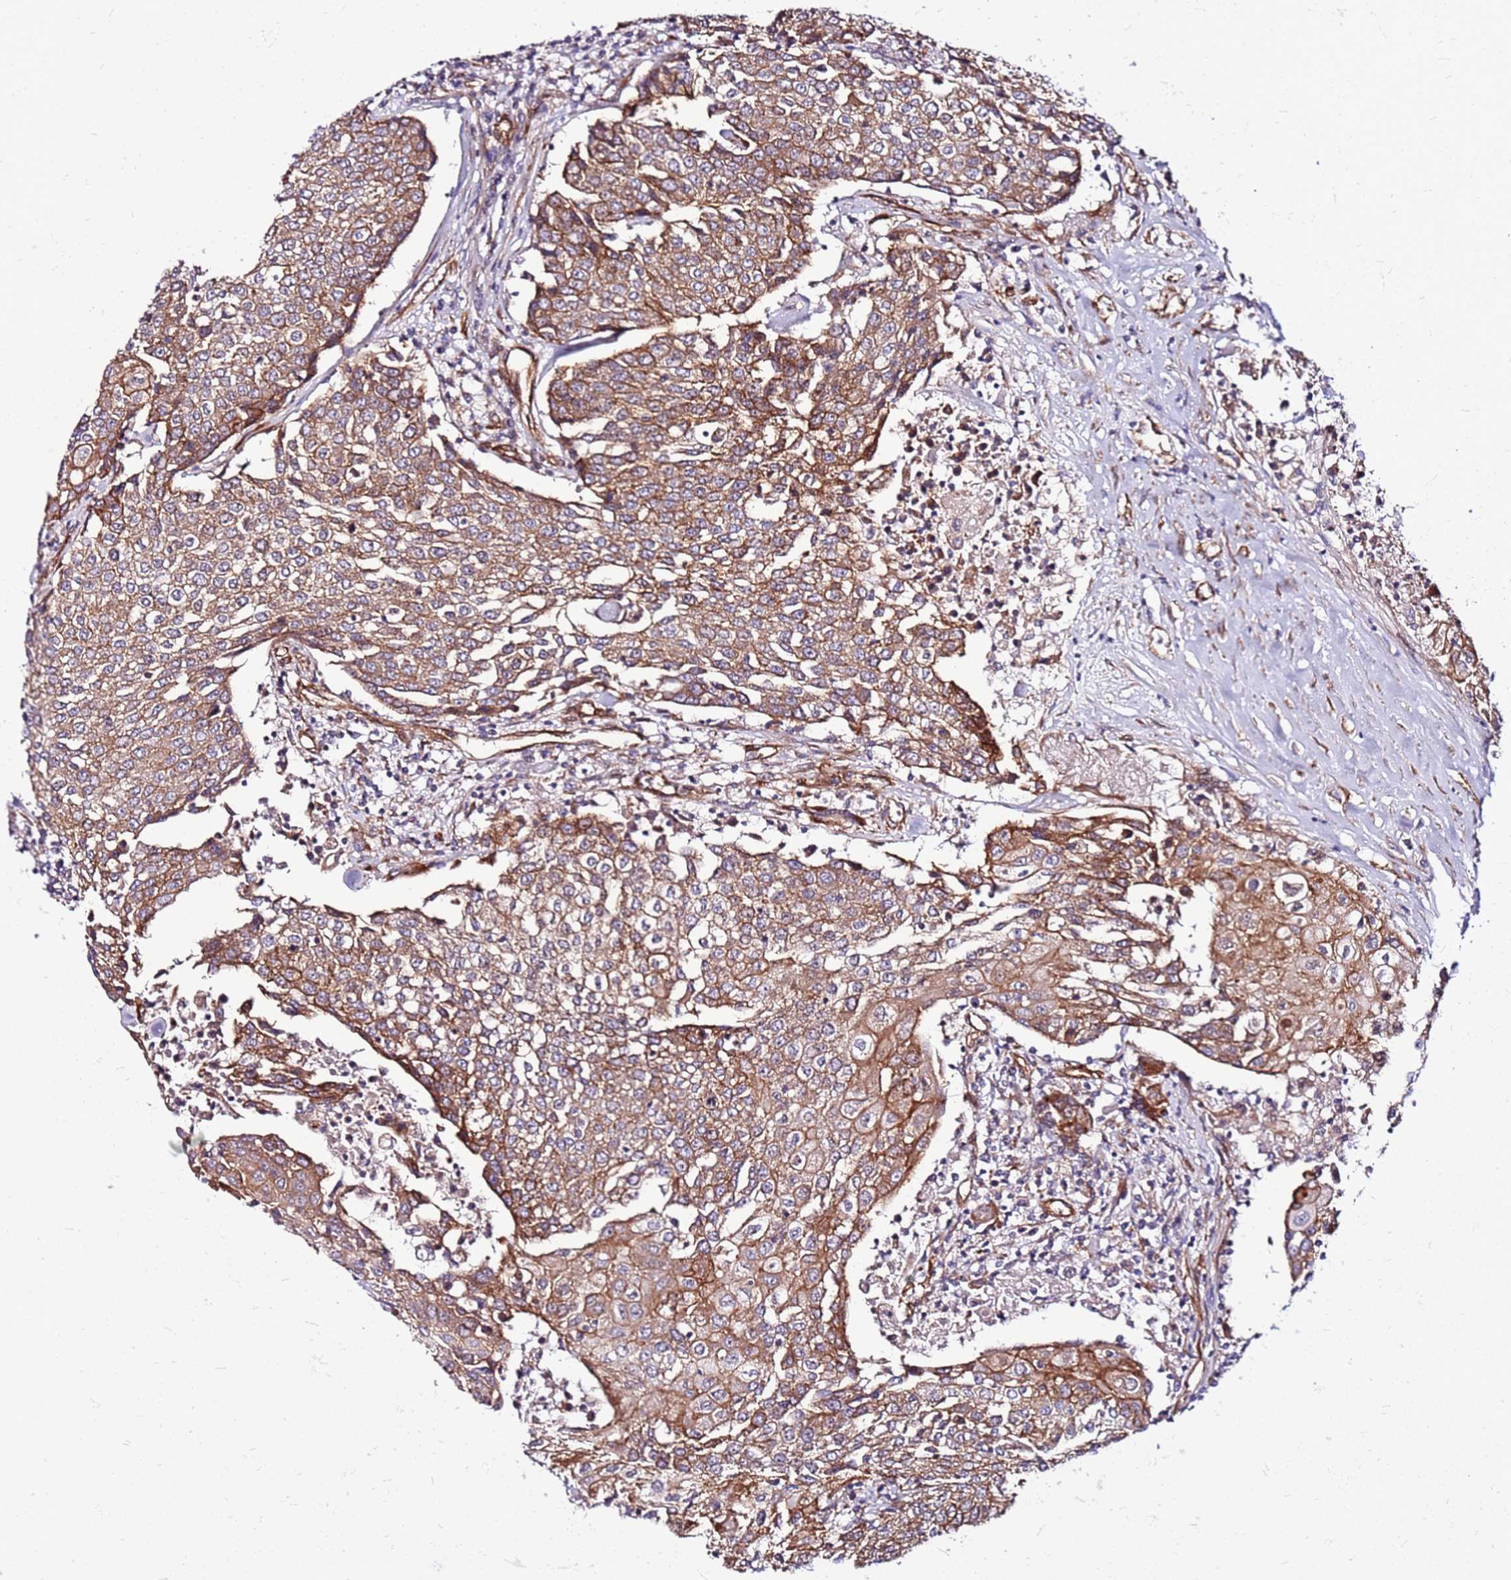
{"staining": {"intensity": "moderate", "quantity": ">75%", "location": "cytoplasmic/membranous"}, "tissue": "urothelial cancer", "cell_type": "Tumor cells", "image_type": "cancer", "snomed": [{"axis": "morphology", "description": "Urothelial carcinoma, High grade"}, {"axis": "topography", "description": "Urinary bladder"}], "caption": "Urothelial carcinoma (high-grade) was stained to show a protein in brown. There is medium levels of moderate cytoplasmic/membranous positivity in about >75% of tumor cells. Immunohistochemistry stains the protein in brown and the nuclei are stained blue.", "gene": "TOPAZ1", "patient": {"sex": "female", "age": 85}}